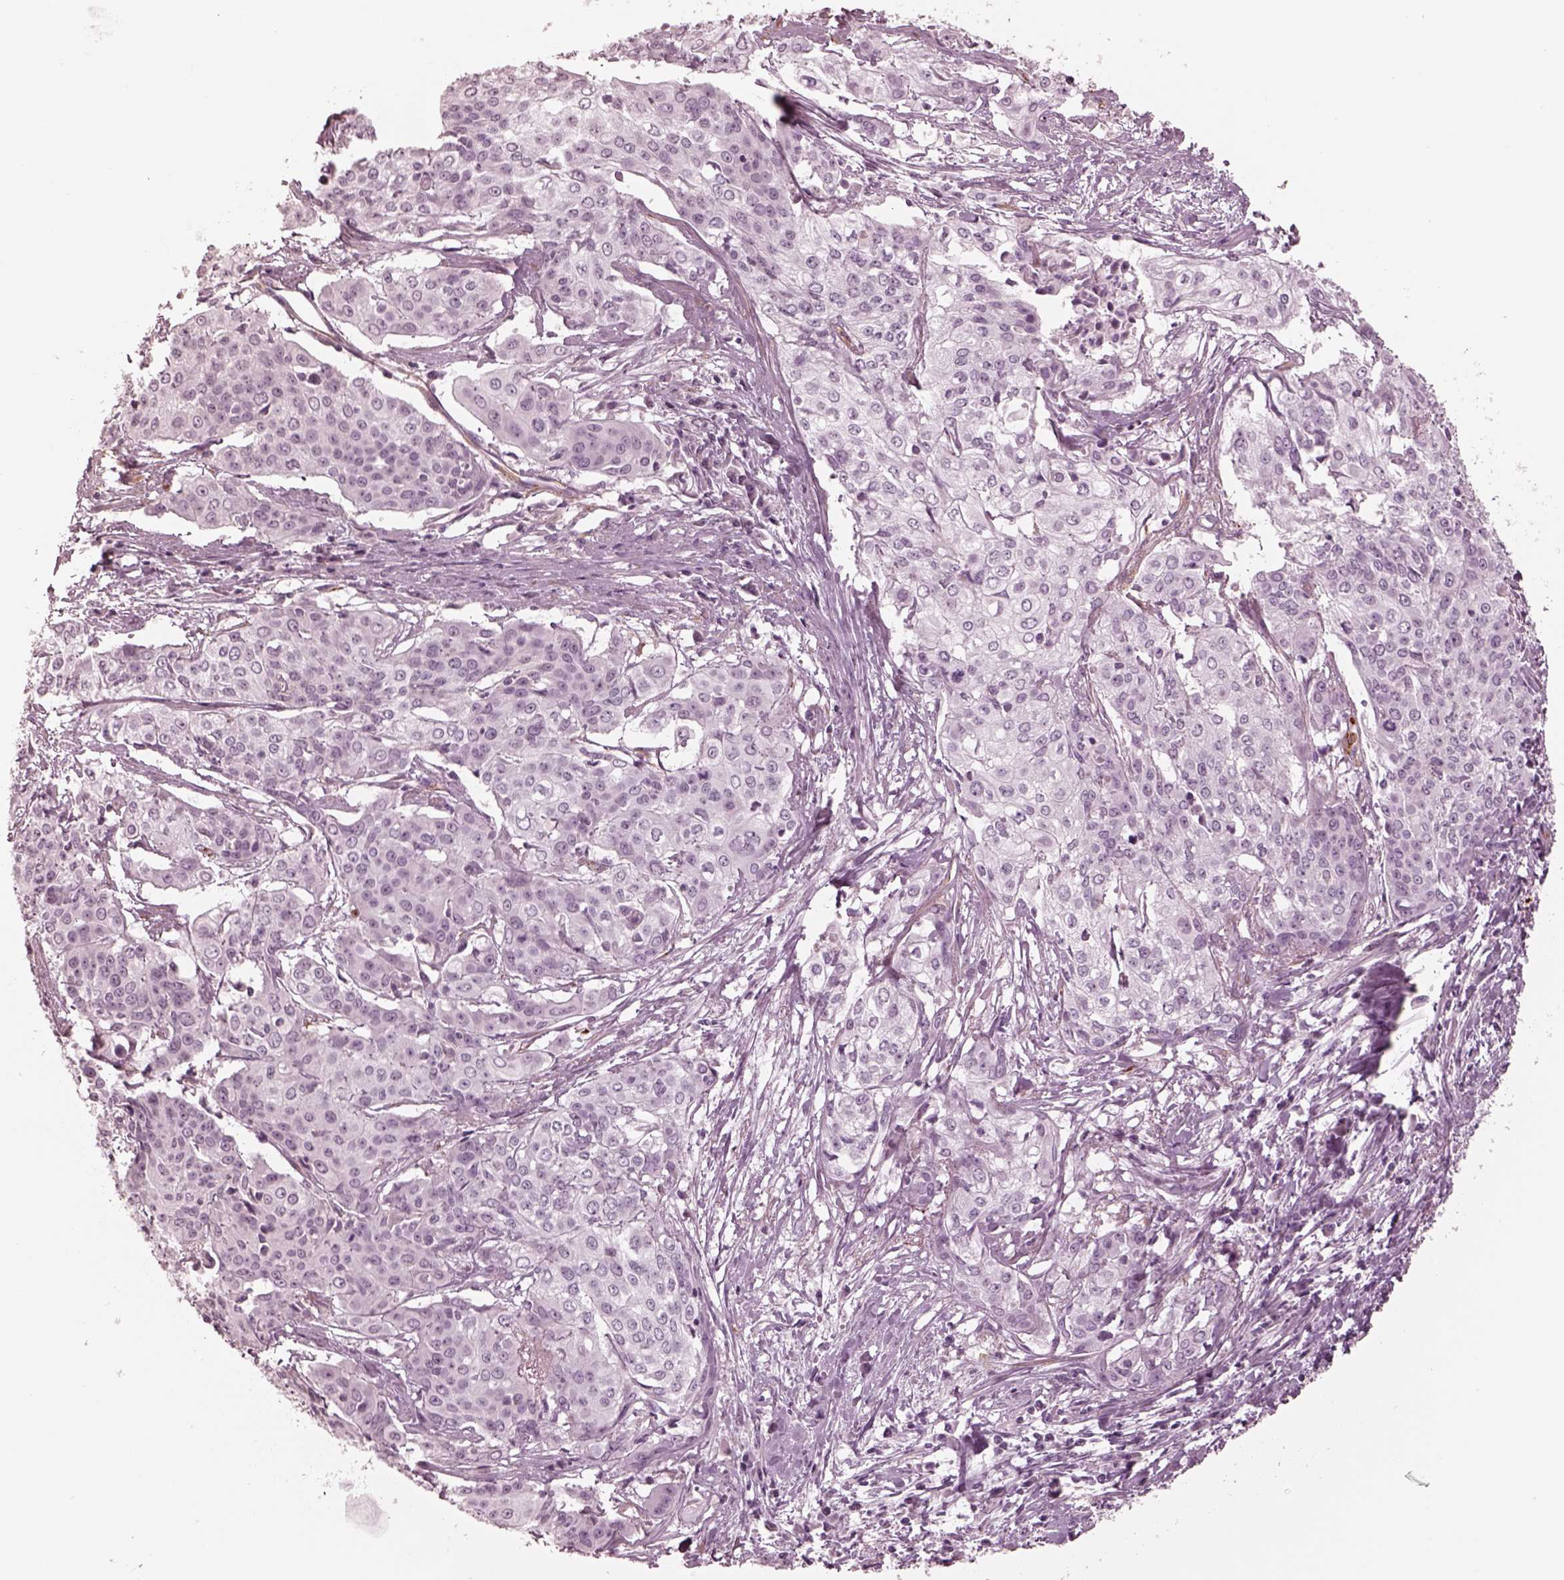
{"staining": {"intensity": "negative", "quantity": "none", "location": "none"}, "tissue": "cervical cancer", "cell_type": "Tumor cells", "image_type": "cancer", "snomed": [{"axis": "morphology", "description": "Squamous cell carcinoma, NOS"}, {"axis": "topography", "description": "Cervix"}], "caption": "An image of human cervical cancer (squamous cell carcinoma) is negative for staining in tumor cells.", "gene": "DNAAF9", "patient": {"sex": "female", "age": 39}}